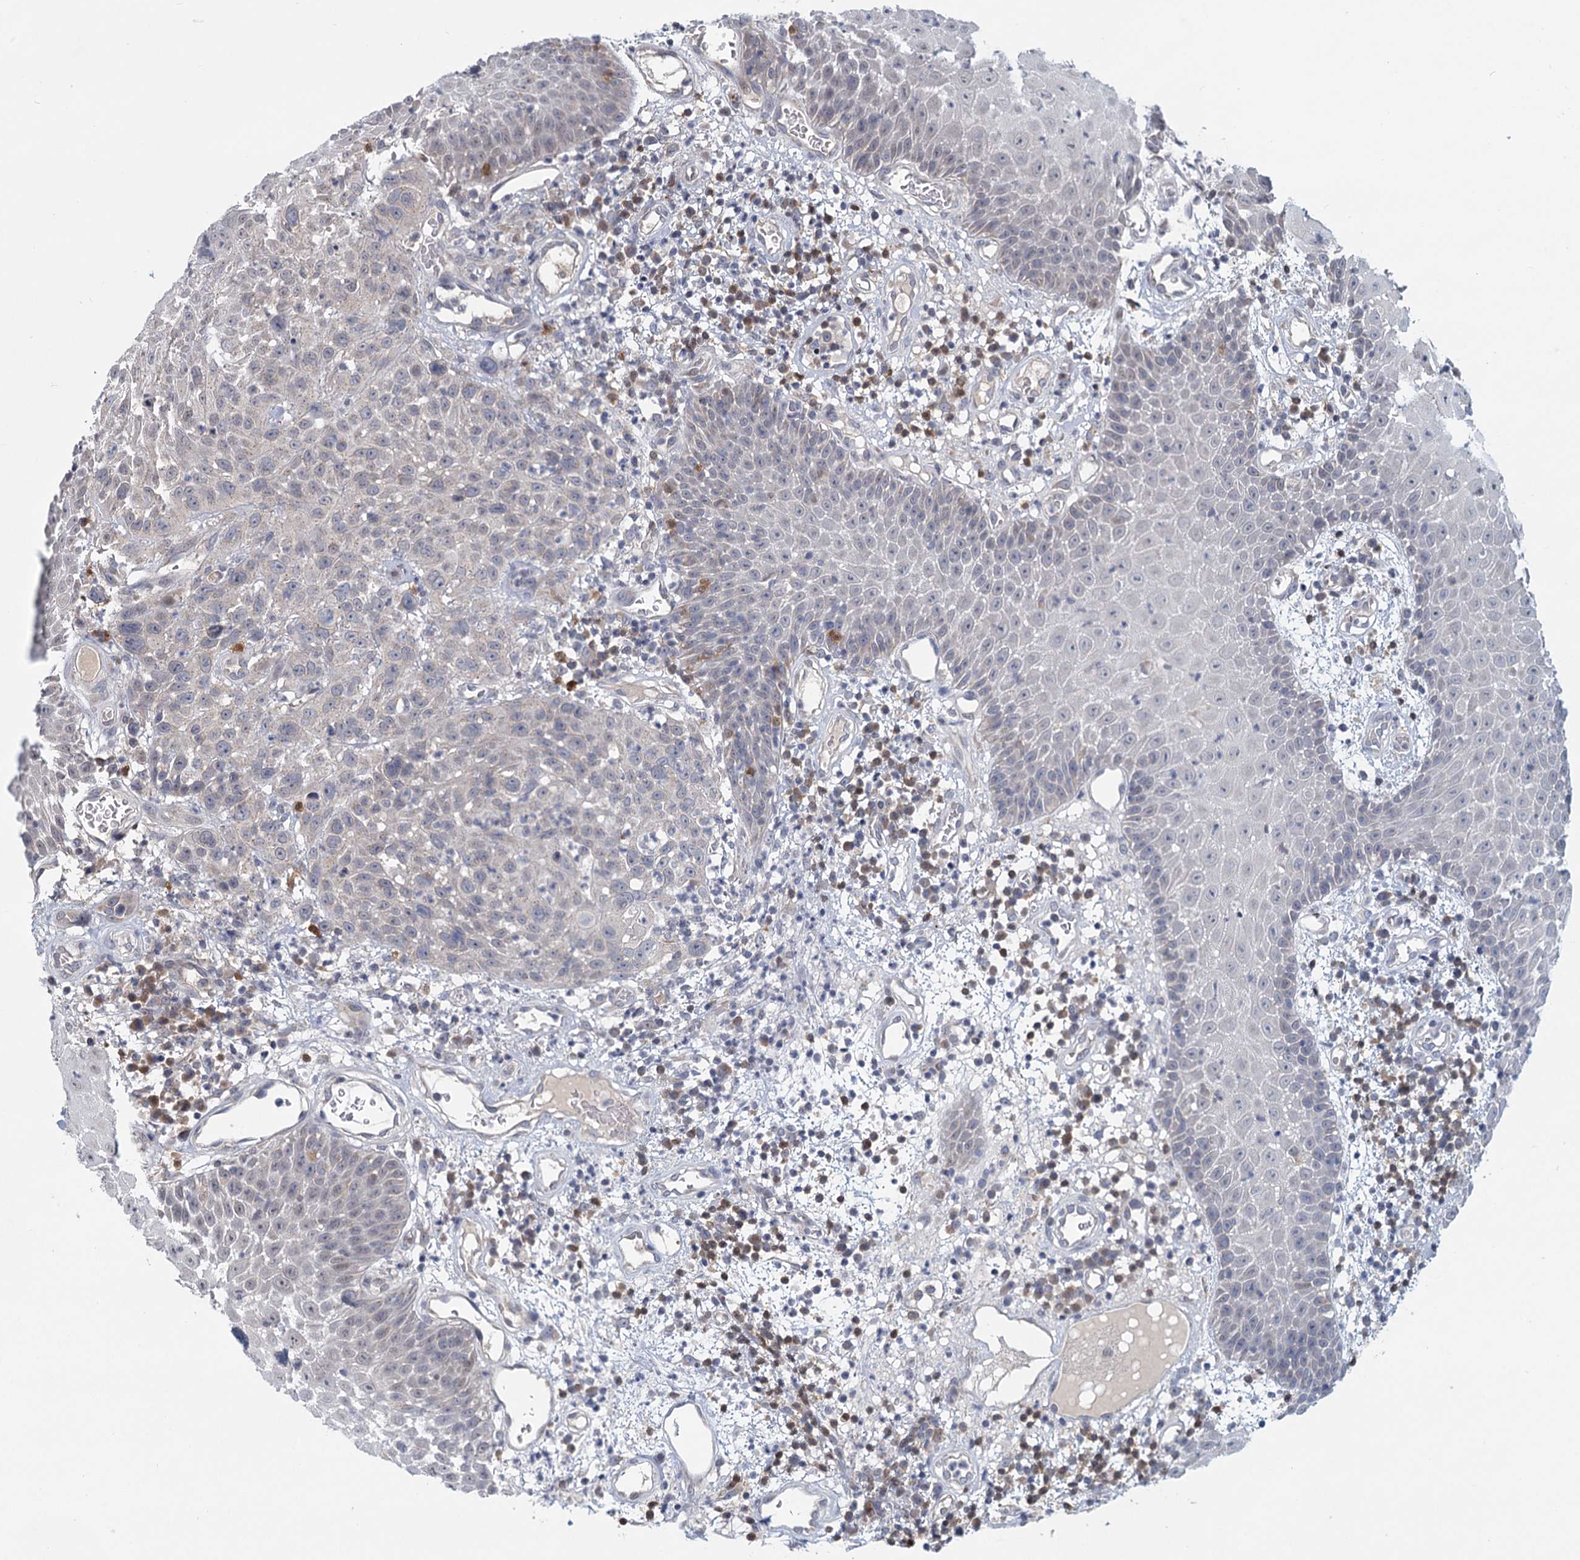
{"staining": {"intensity": "negative", "quantity": "none", "location": "none"}, "tissue": "oral mucosa", "cell_type": "Squamous epithelial cells", "image_type": "normal", "snomed": [{"axis": "morphology", "description": "Normal tissue, NOS"}, {"axis": "topography", "description": "Skeletal muscle"}, {"axis": "topography", "description": "Oral tissue"}, {"axis": "topography", "description": "Salivary gland"}, {"axis": "topography", "description": "Peripheral nerve tissue"}], "caption": "IHC photomicrograph of normal oral mucosa: oral mucosa stained with DAB (3,3'-diaminobenzidine) demonstrates no significant protein staining in squamous epithelial cells.", "gene": "STAP1", "patient": {"sex": "male", "age": 54}}